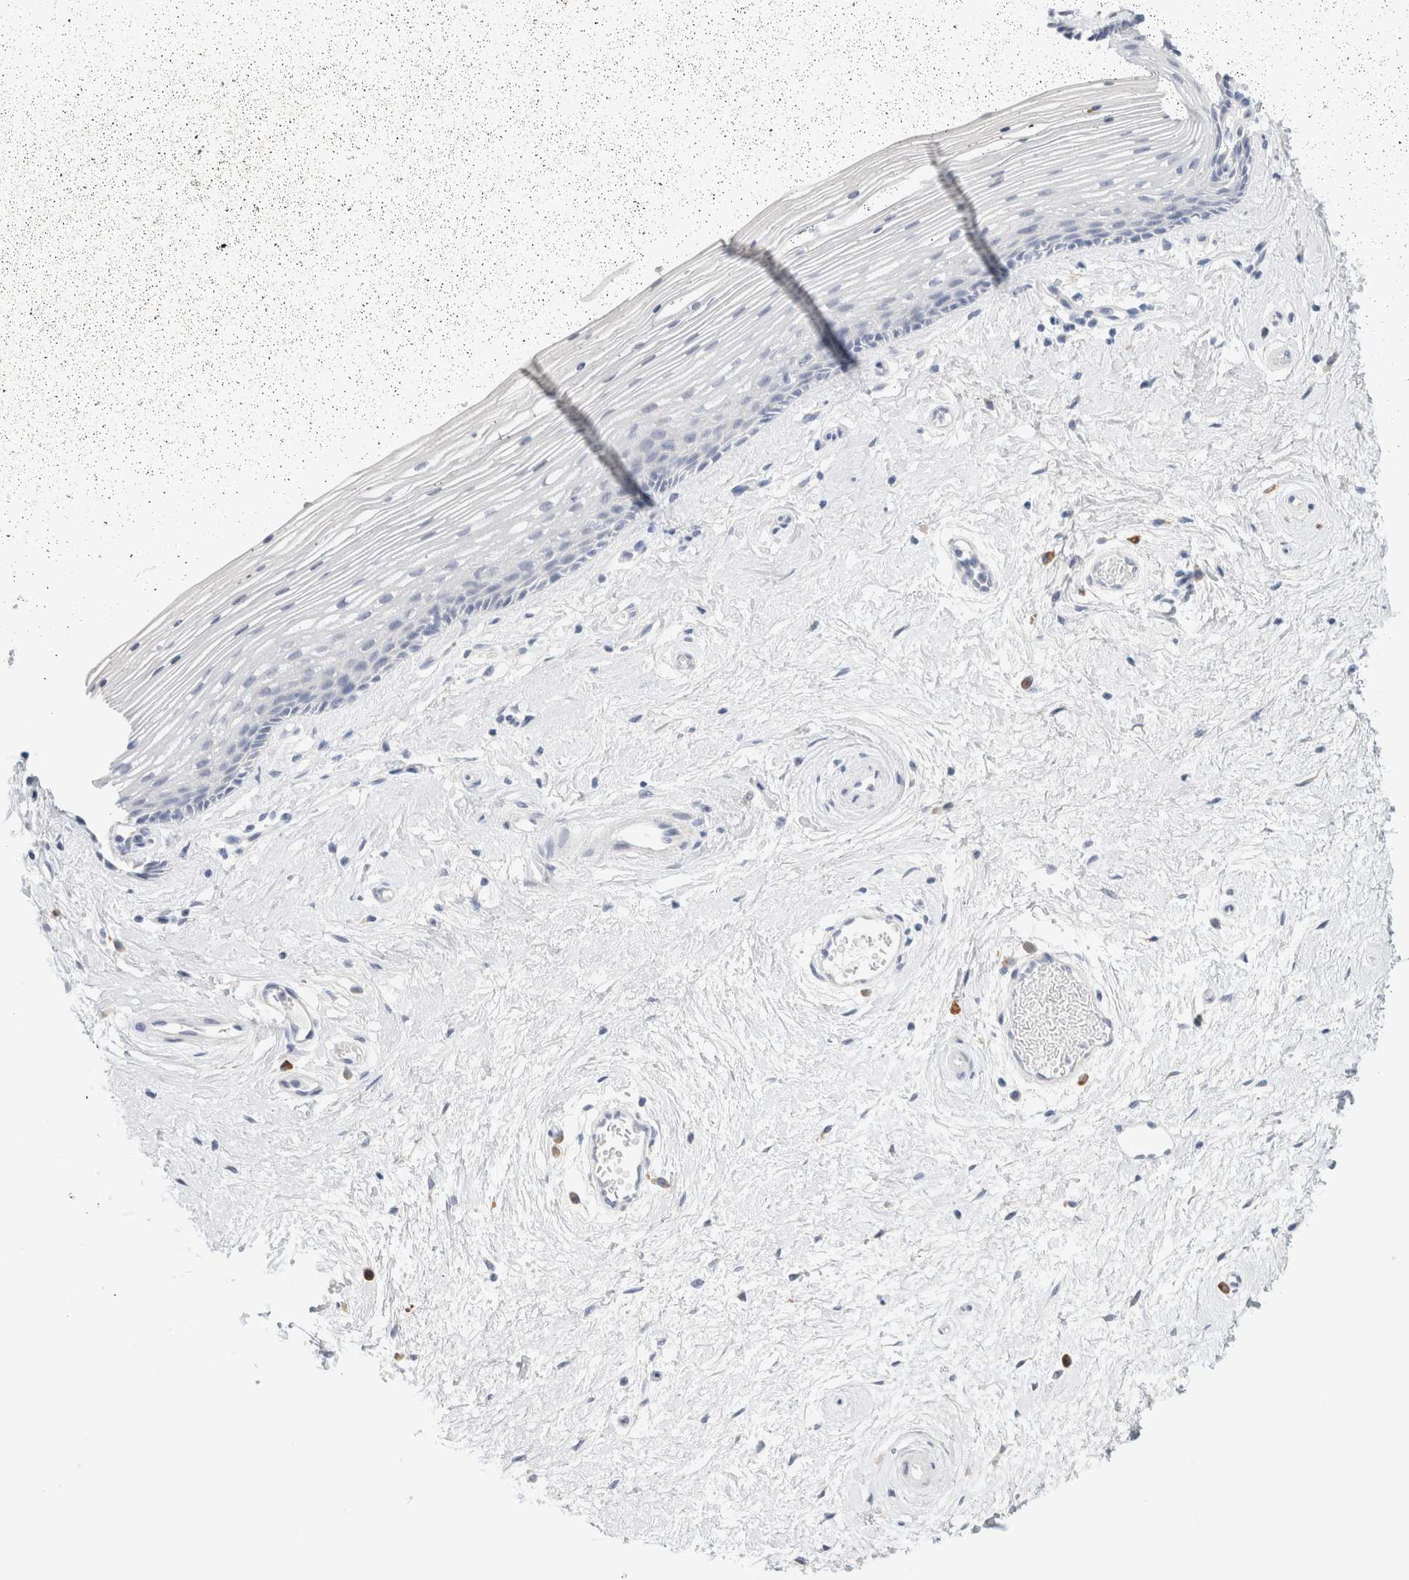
{"staining": {"intensity": "negative", "quantity": "none", "location": "none"}, "tissue": "vagina", "cell_type": "Squamous epithelial cells", "image_type": "normal", "snomed": [{"axis": "morphology", "description": "Normal tissue, NOS"}, {"axis": "topography", "description": "Vagina"}], "caption": "DAB immunohistochemical staining of unremarkable vagina reveals no significant positivity in squamous epithelial cells. (Brightfield microscopy of DAB (3,3'-diaminobenzidine) immunohistochemistry (IHC) at high magnification).", "gene": "GADD45G", "patient": {"sex": "female", "age": 46}}